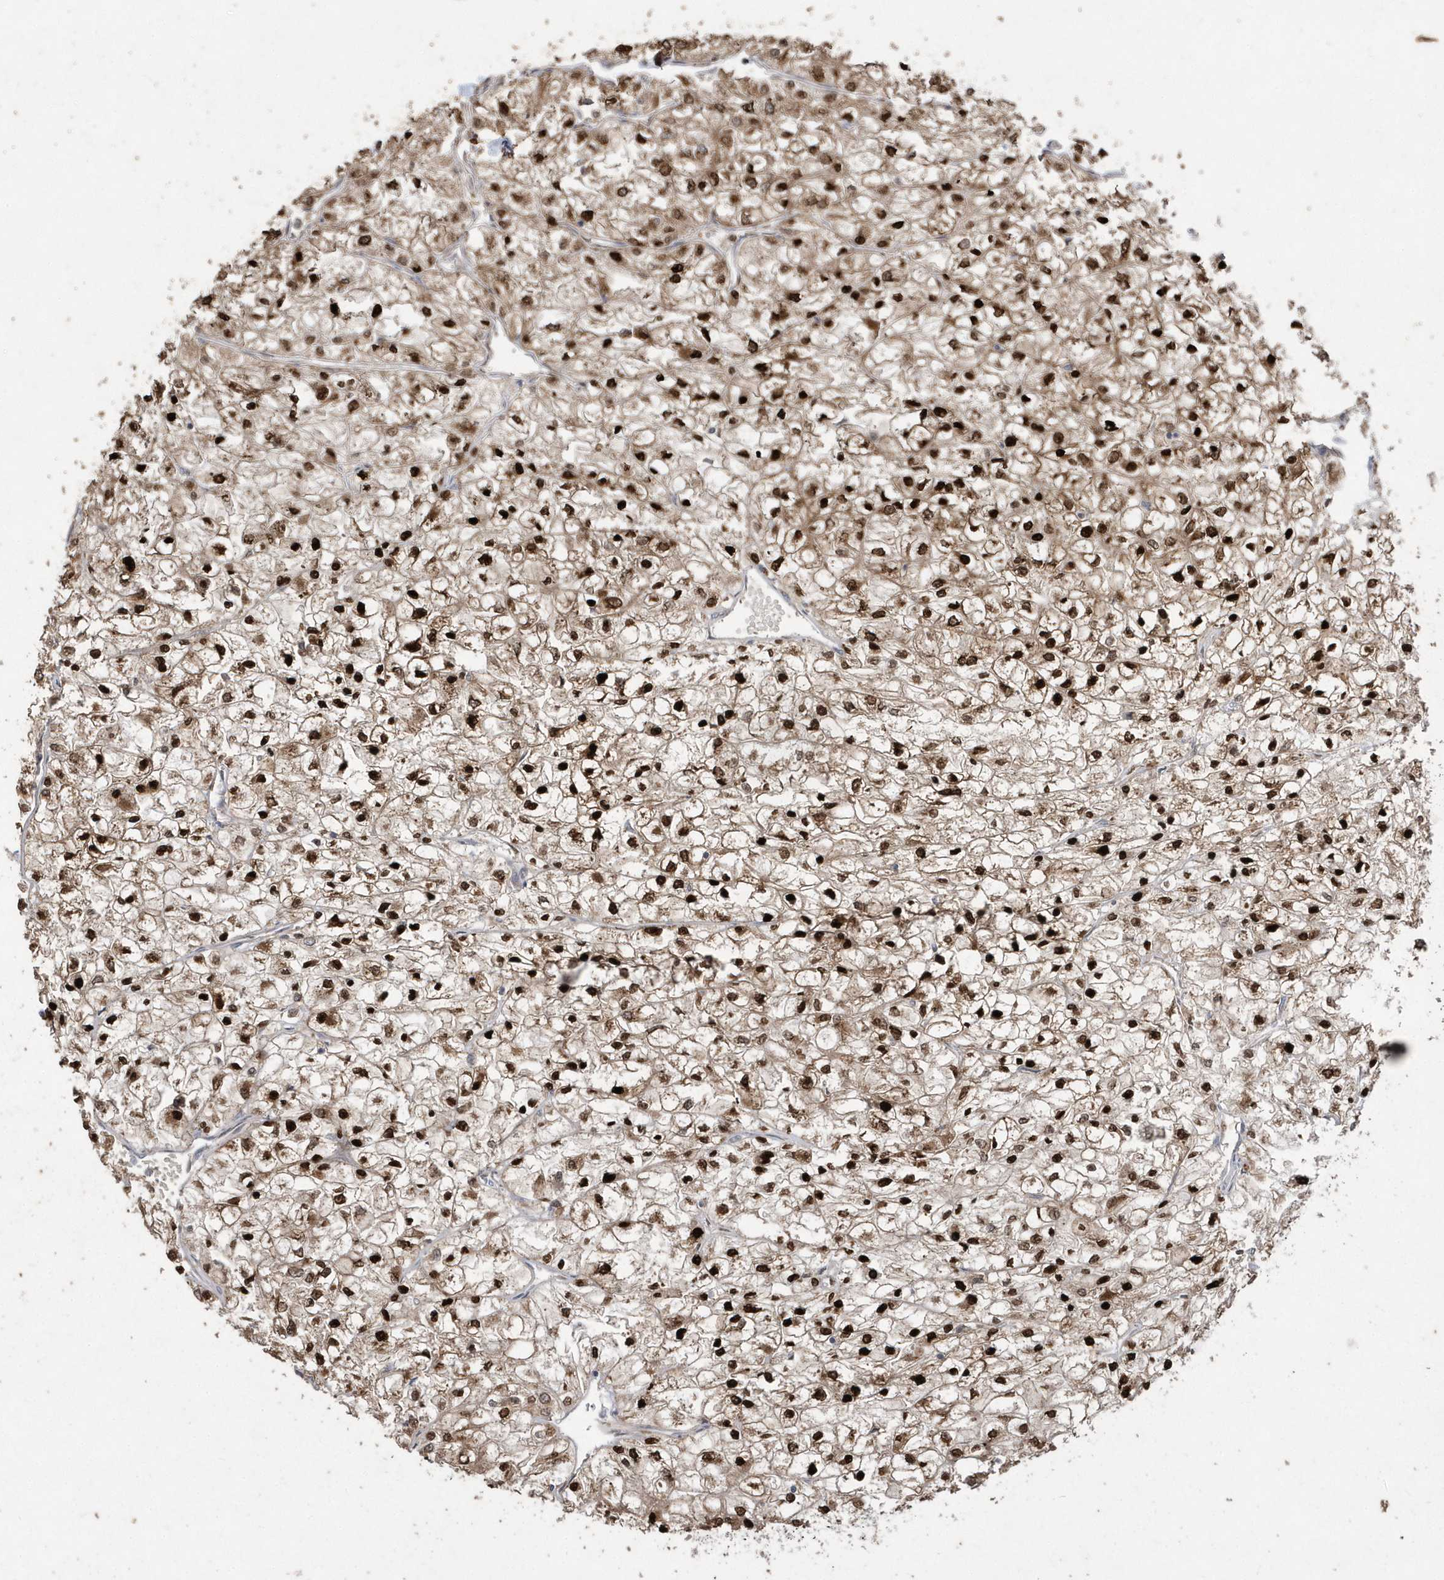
{"staining": {"intensity": "strong", "quantity": "25%-75%", "location": "cytoplasmic/membranous,nuclear"}, "tissue": "renal cancer", "cell_type": "Tumor cells", "image_type": "cancer", "snomed": [{"axis": "morphology", "description": "Adenocarcinoma, NOS"}, {"axis": "topography", "description": "Kidney"}], "caption": "Protein staining shows strong cytoplasmic/membranous and nuclear staining in approximately 25%-75% of tumor cells in renal adenocarcinoma.", "gene": "GEMIN6", "patient": {"sex": "male", "age": 80}}